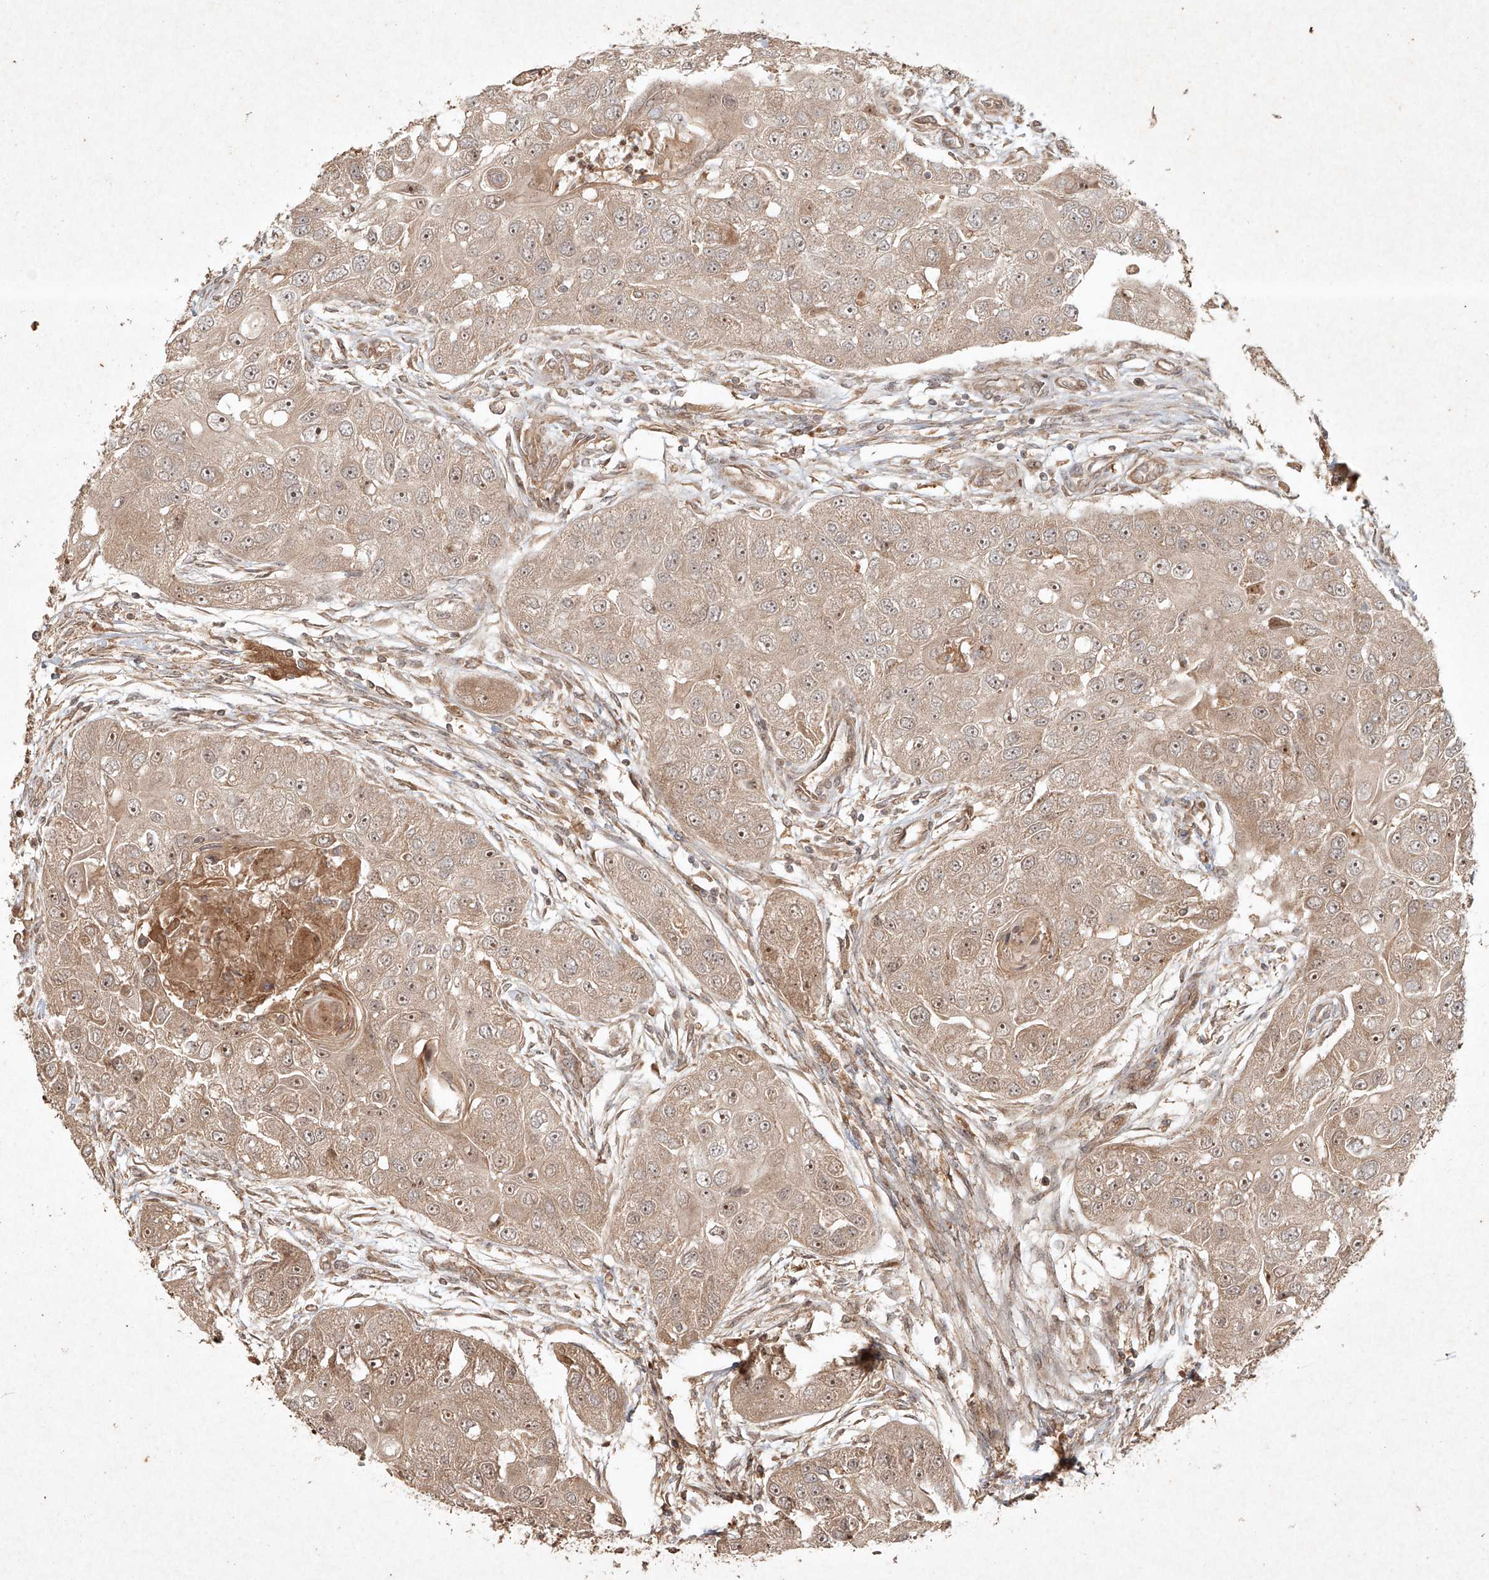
{"staining": {"intensity": "weak", "quantity": ">75%", "location": "cytoplasmic/membranous,nuclear"}, "tissue": "head and neck cancer", "cell_type": "Tumor cells", "image_type": "cancer", "snomed": [{"axis": "morphology", "description": "Normal tissue, NOS"}, {"axis": "morphology", "description": "Squamous cell carcinoma, NOS"}, {"axis": "topography", "description": "Skeletal muscle"}, {"axis": "topography", "description": "Head-Neck"}], "caption": "DAB immunohistochemical staining of head and neck cancer displays weak cytoplasmic/membranous and nuclear protein staining in about >75% of tumor cells.", "gene": "CYYR1", "patient": {"sex": "male", "age": 51}}